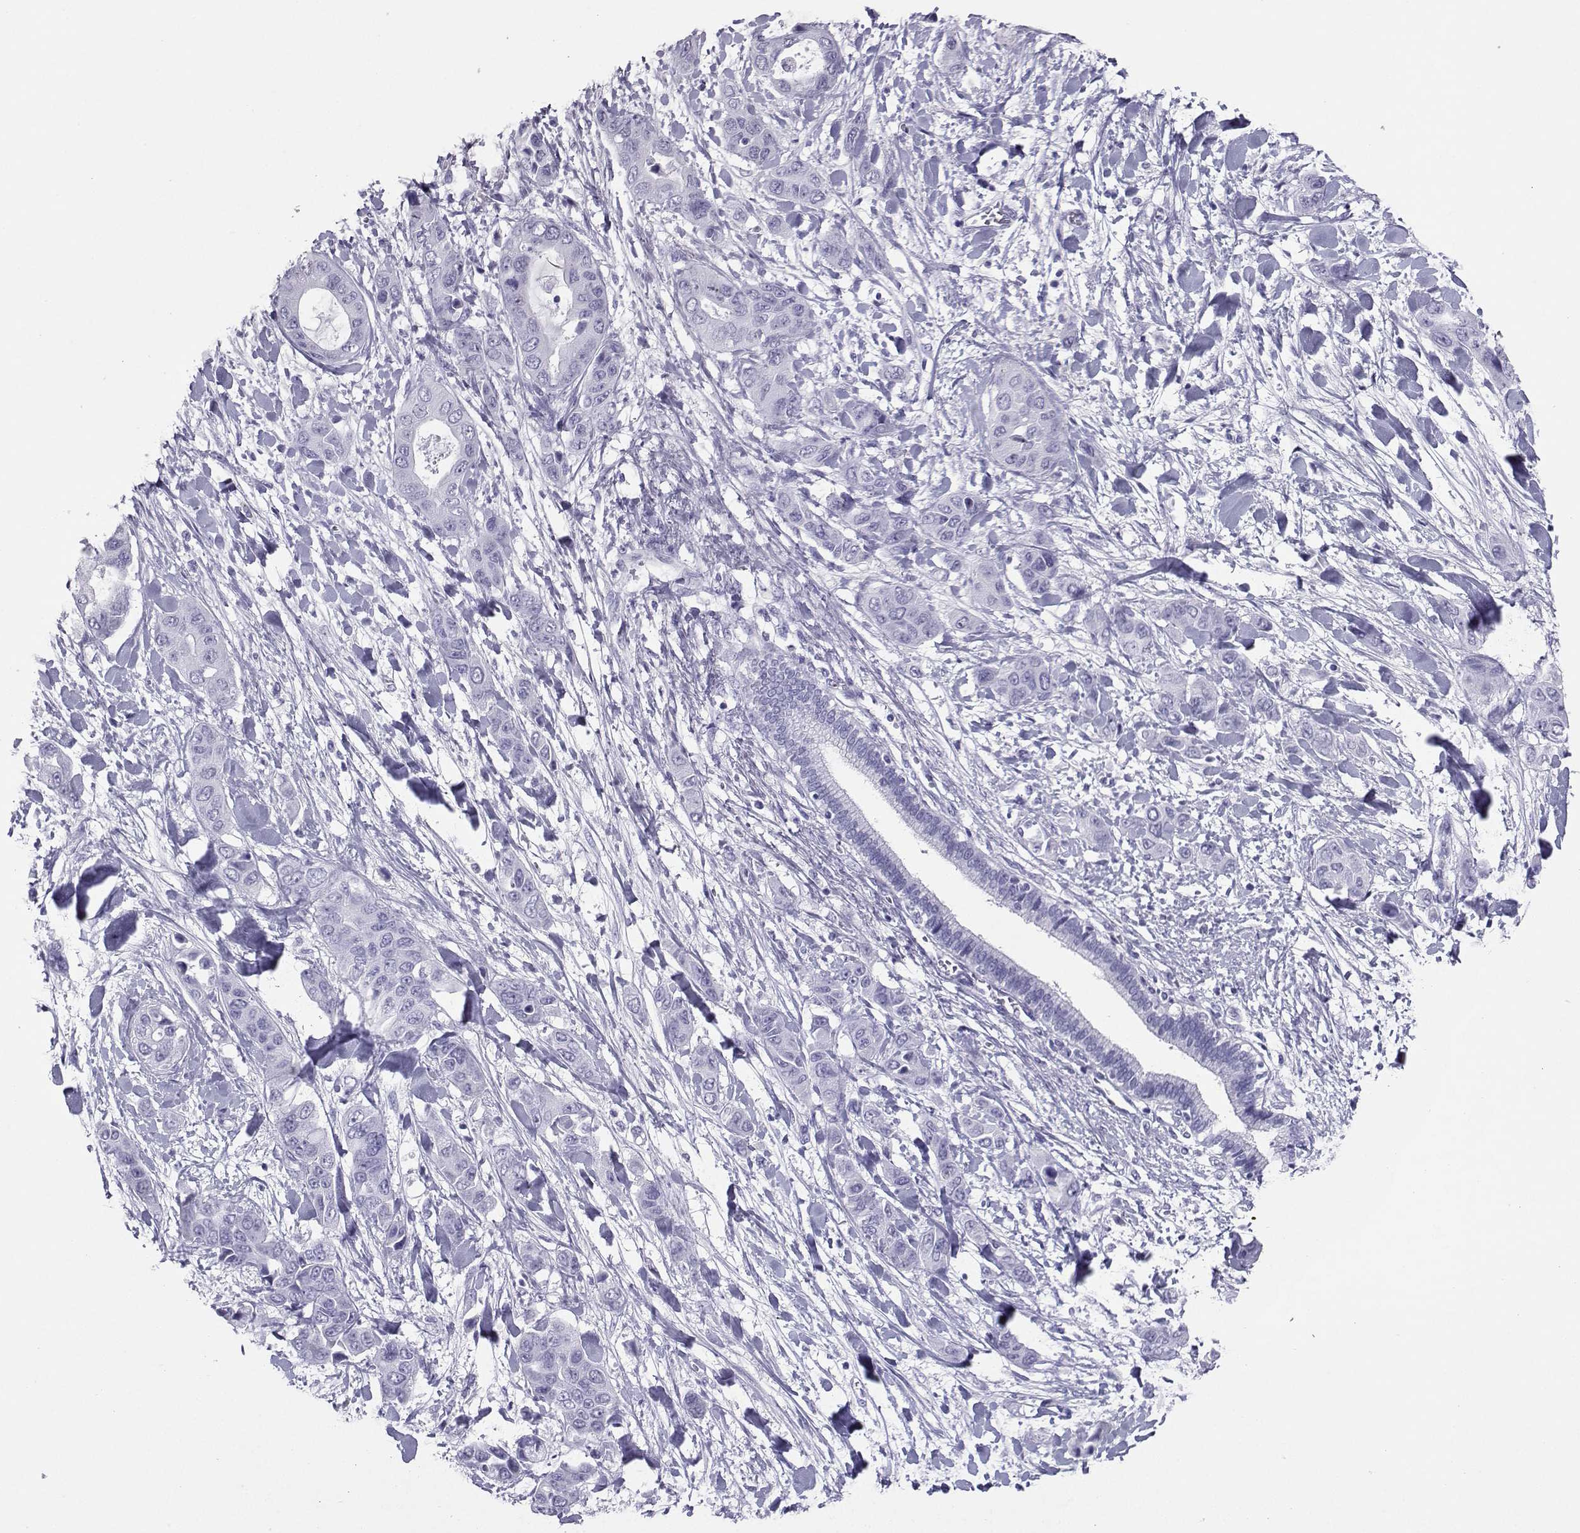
{"staining": {"intensity": "negative", "quantity": "none", "location": "none"}, "tissue": "liver cancer", "cell_type": "Tumor cells", "image_type": "cancer", "snomed": [{"axis": "morphology", "description": "Cholangiocarcinoma"}, {"axis": "topography", "description": "Liver"}], "caption": "Liver cancer (cholangiocarcinoma) was stained to show a protein in brown. There is no significant staining in tumor cells.", "gene": "LORICRIN", "patient": {"sex": "female", "age": 52}}